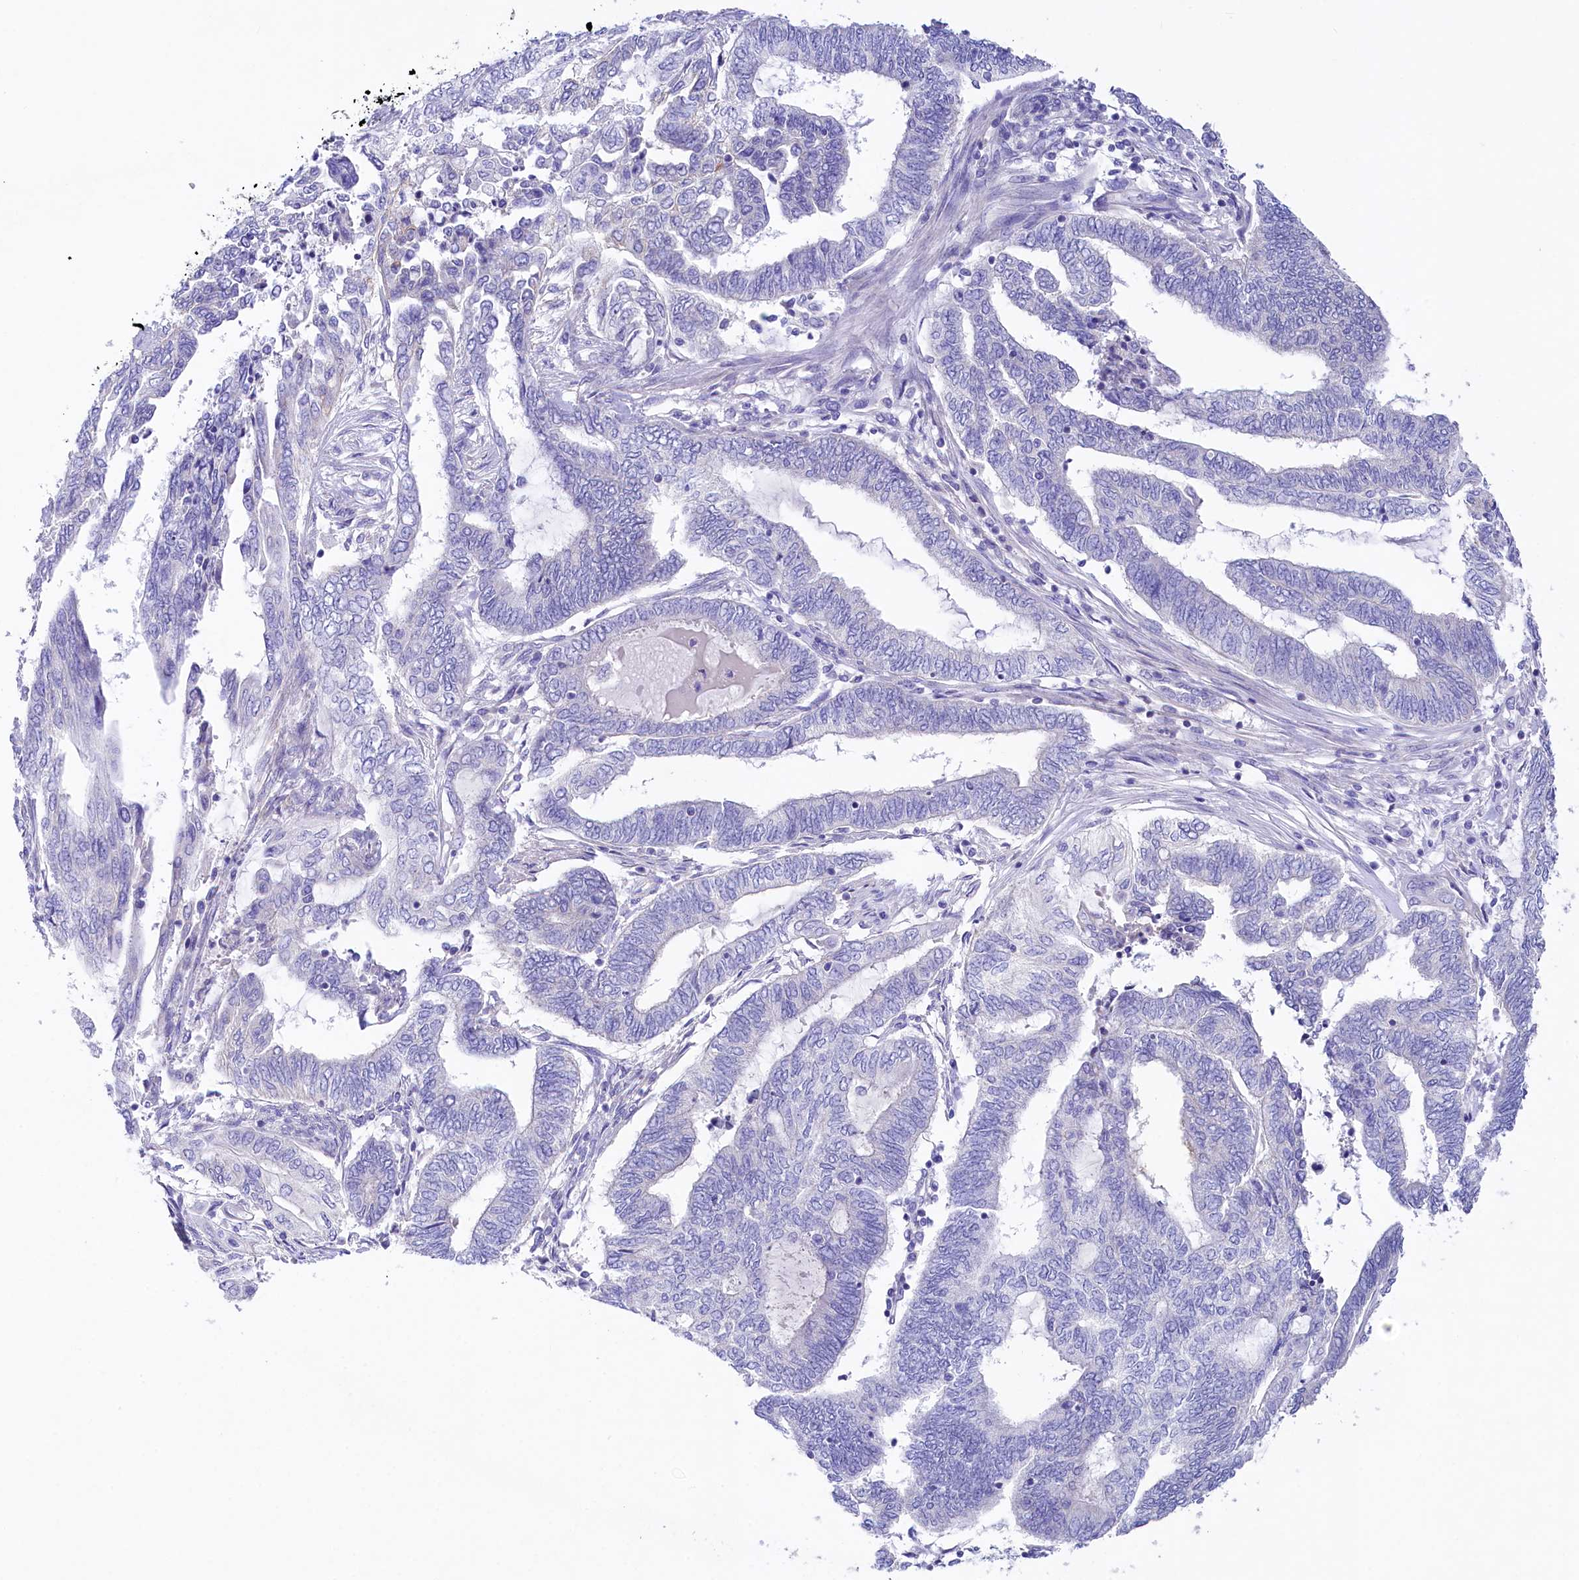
{"staining": {"intensity": "negative", "quantity": "none", "location": "none"}, "tissue": "endometrial cancer", "cell_type": "Tumor cells", "image_type": "cancer", "snomed": [{"axis": "morphology", "description": "Adenocarcinoma, NOS"}, {"axis": "topography", "description": "Uterus"}, {"axis": "topography", "description": "Endometrium"}], "caption": "Immunohistochemistry histopathology image of neoplastic tissue: endometrial cancer (adenocarcinoma) stained with DAB (3,3'-diaminobenzidine) reveals no significant protein staining in tumor cells.", "gene": "VPS26B", "patient": {"sex": "female", "age": 70}}